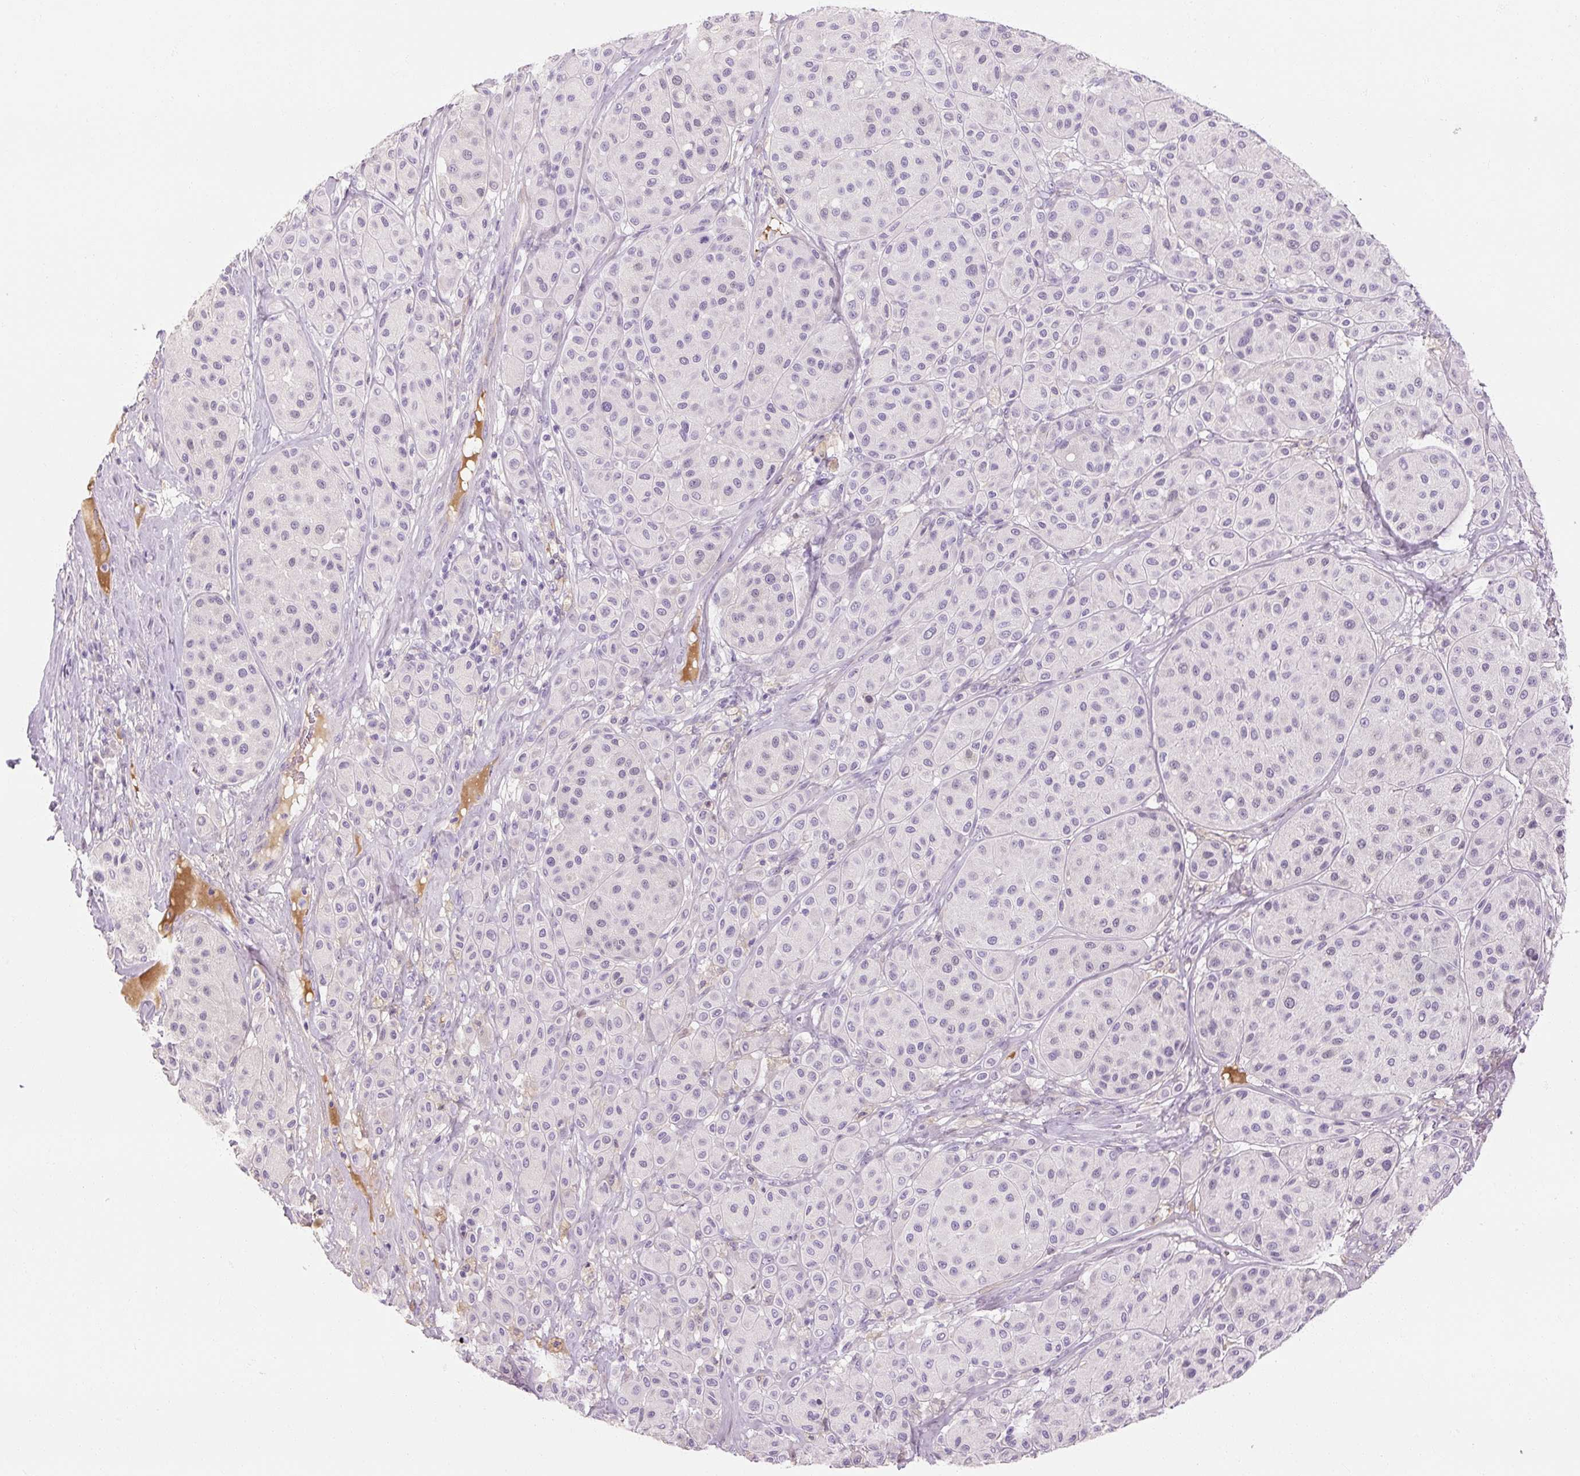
{"staining": {"intensity": "negative", "quantity": "none", "location": "none"}, "tissue": "melanoma", "cell_type": "Tumor cells", "image_type": "cancer", "snomed": [{"axis": "morphology", "description": "Malignant melanoma, Metastatic site"}, {"axis": "topography", "description": "Smooth muscle"}], "caption": "An IHC image of melanoma is shown. There is no staining in tumor cells of melanoma.", "gene": "NFE2L3", "patient": {"sex": "male", "age": 41}}